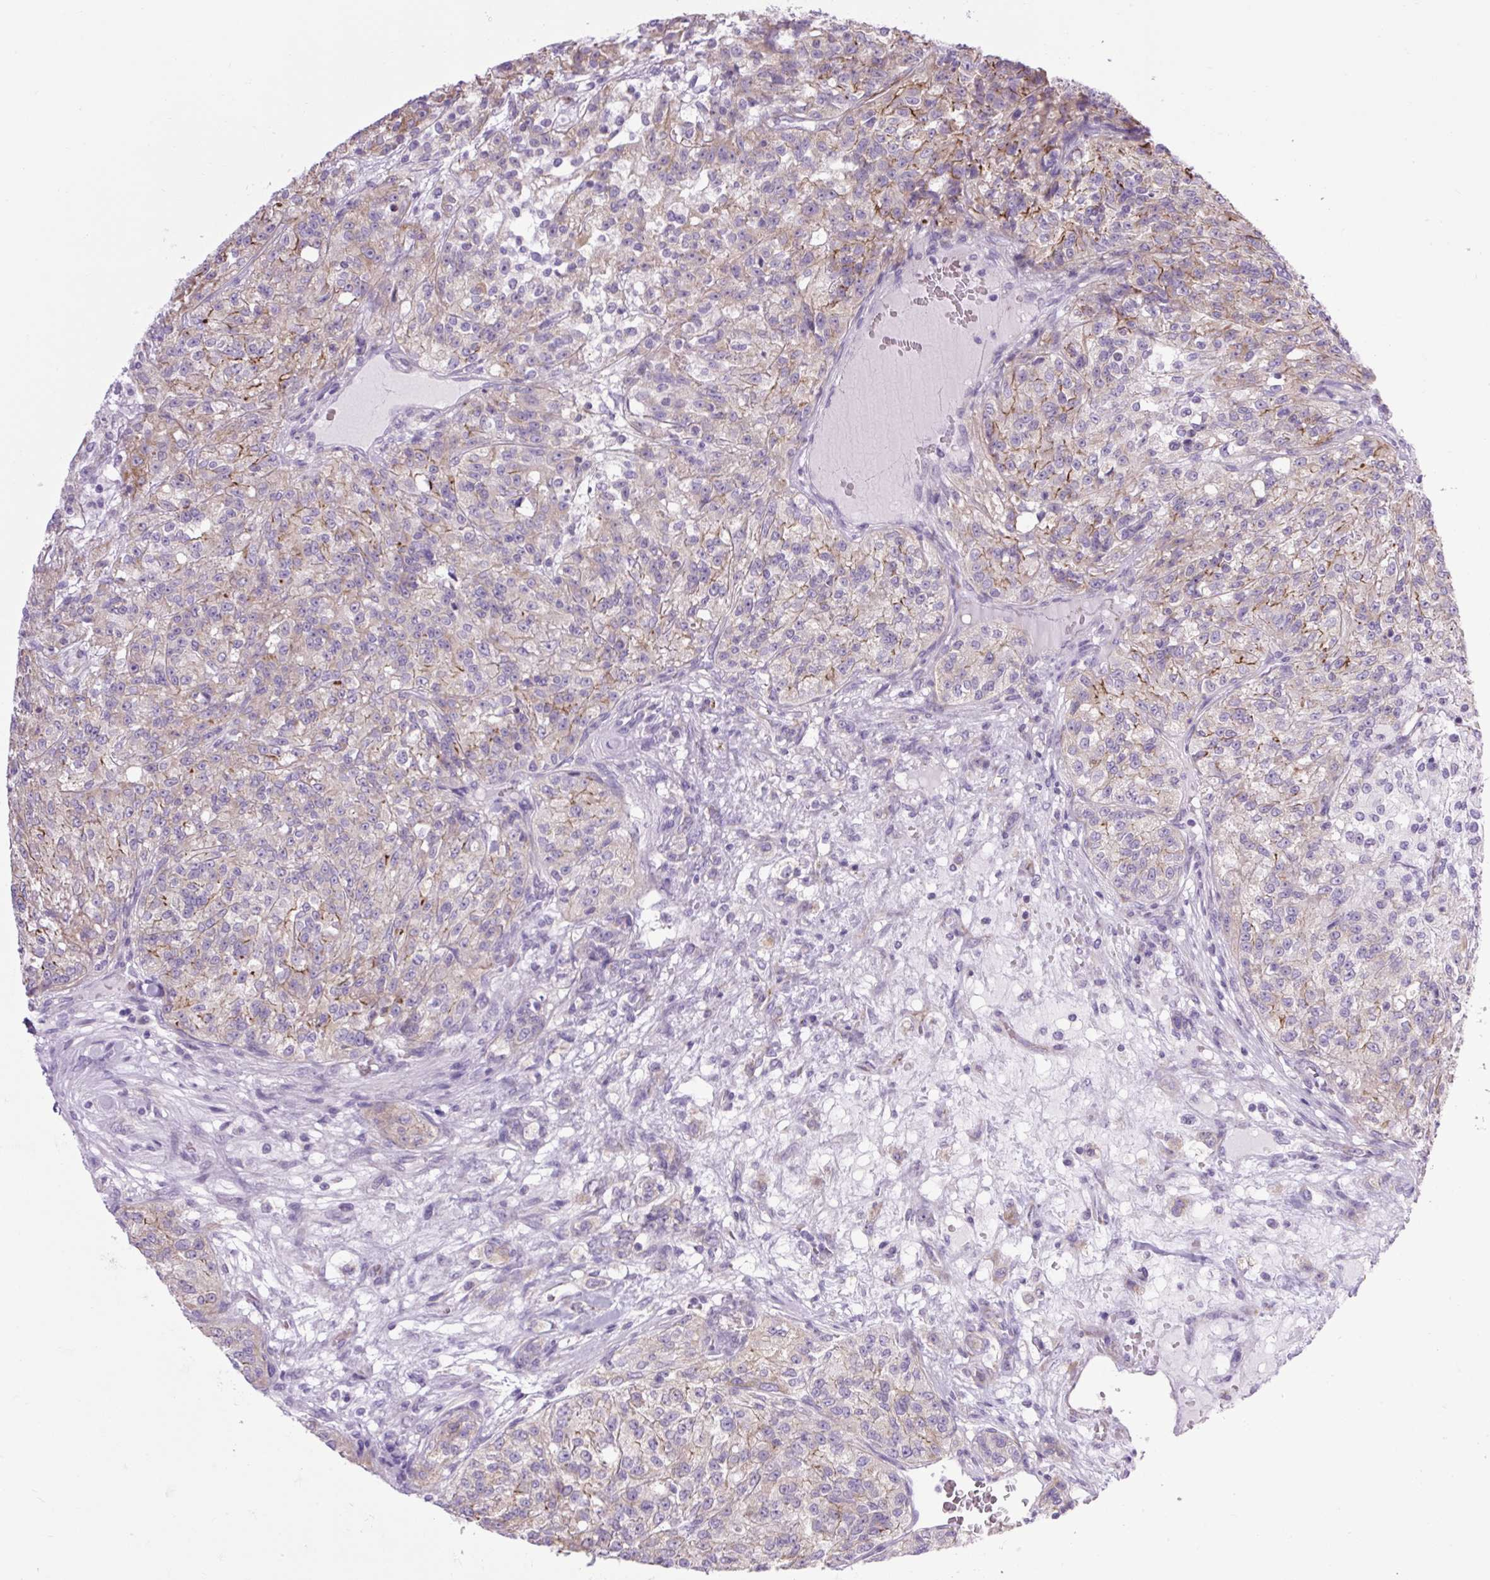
{"staining": {"intensity": "moderate", "quantity": "<25%", "location": "cytoplasmic/membranous"}, "tissue": "renal cancer", "cell_type": "Tumor cells", "image_type": "cancer", "snomed": [{"axis": "morphology", "description": "Adenocarcinoma, NOS"}, {"axis": "topography", "description": "Kidney"}], "caption": "There is low levels of moderate cytoplasmic/membranous staining in tumor cells of adenocarcinoma (renal), as demonstrated by immunohistochemical staining (brown color).", "gene": "RNASE10", "patient": {"sex": "female", "age": 63}}